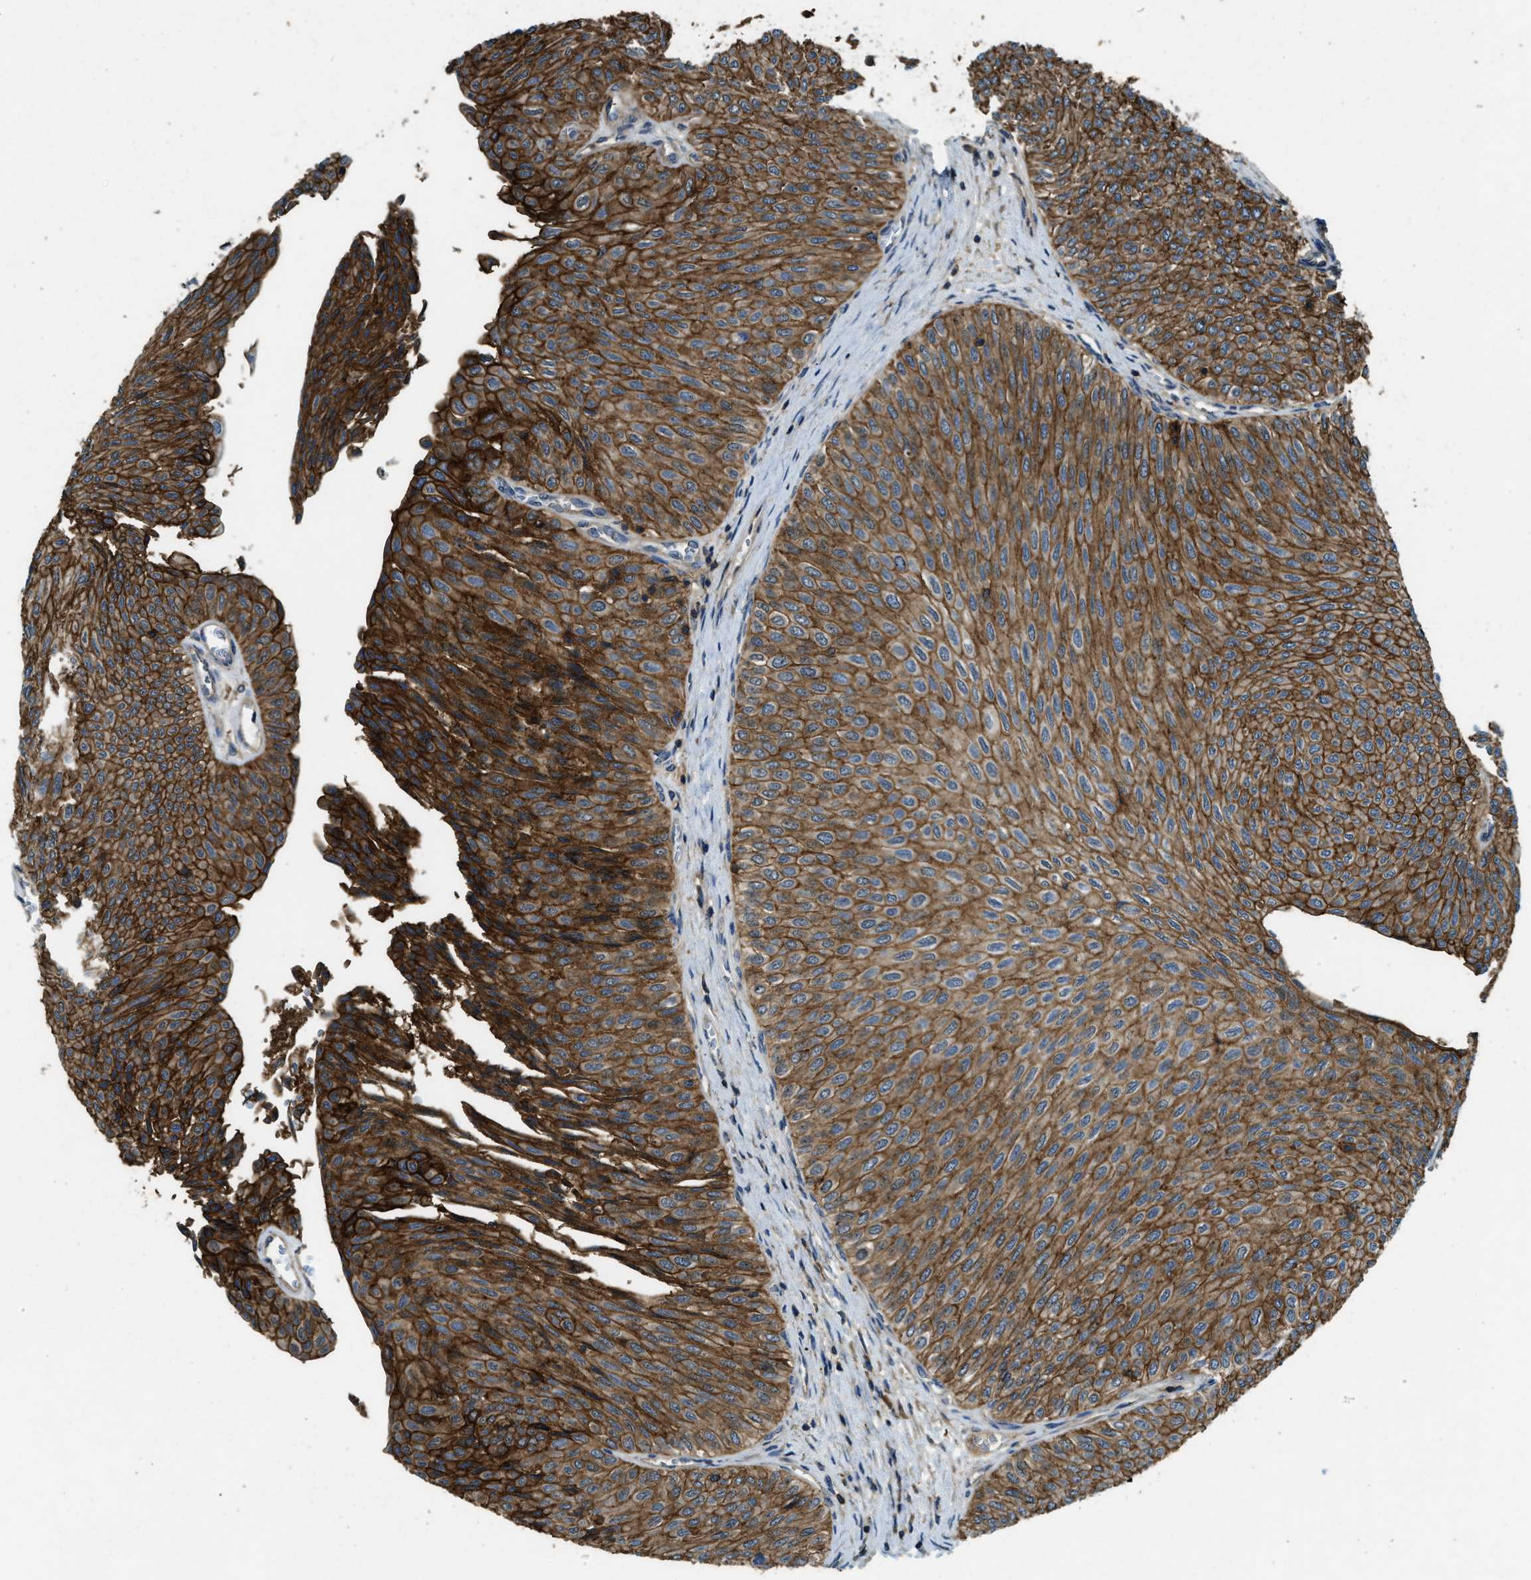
{"staining": {"intensity": "strong", "quantity": ">75%", "location": "cytoplasmic/membranous"}, "tissue": "urothelial cancer", "cell_type": "Tumor cells", "image_type": "cancer", "snomed": [{"axis": "morphology", "description": "Urothelial carcinoma, Low grade"}, {"axis": "topography", "description": "Urinary bladder"}], "caption": "DAB (3,3'-diaminobenzidine) immunohistochemical staining of human low-grade urothelial carcinoma reveals strong cytoplasmic/membranous protein expression in about >75% of tumor cells.", "gene": "ATP8B1", "patient": {"sex": "male", "age": 78}}